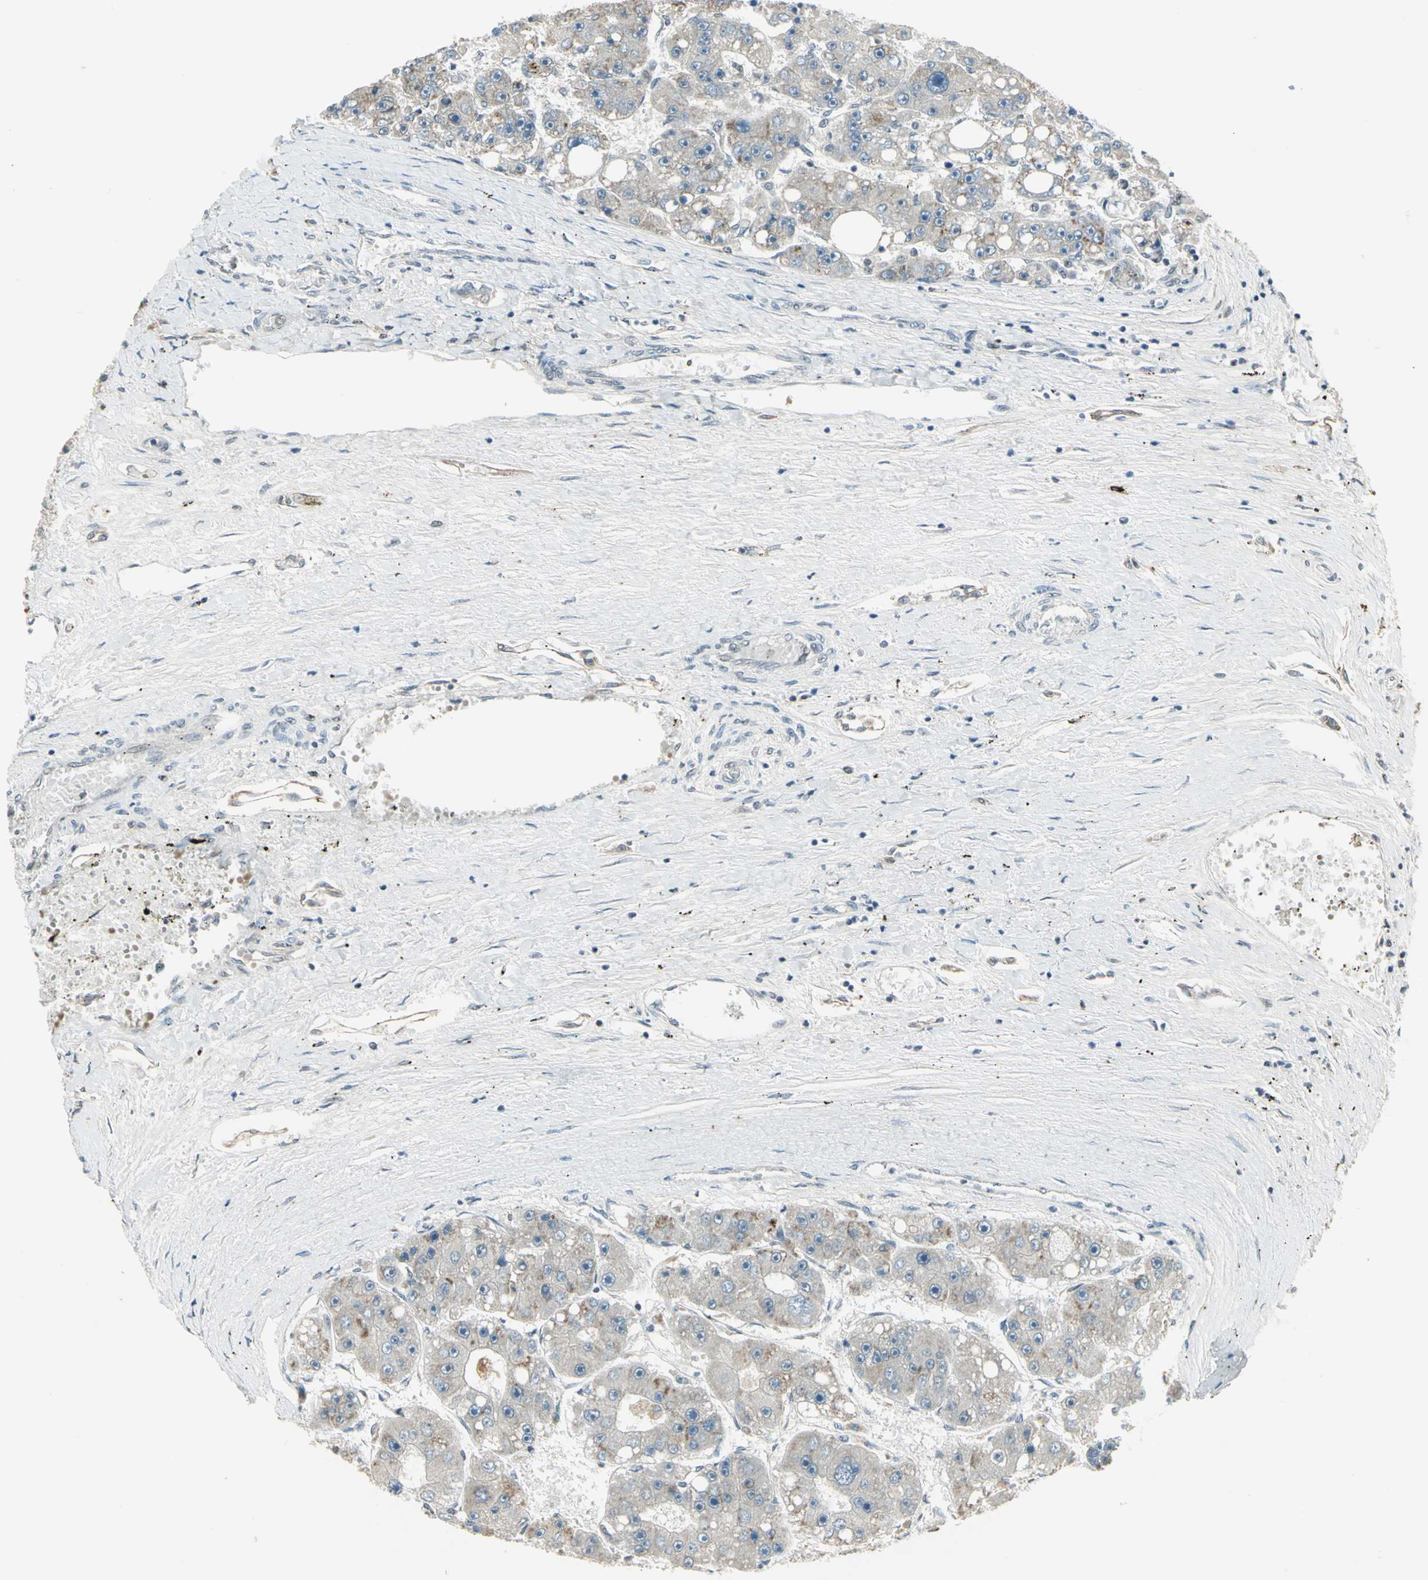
{"staining": {"intensity": "weak", "quantity": "<25%", "location": "cytoplasmic/membranous"}, "tissue": "liver cancer", "cell_type": "Tumor cells", "image_type": "cancer", "snomed": [{"axis": "morphology", "description": "Carcinoma, Hepatocellular, NOS"}, {"axis": "topography", "description": "Liver"}], "caption": "An immunohistochemistry histopathology image of liver cancer (hepatocellular carcinoma) is shown. There is no staining in tumor cells of liver cancer (hepatocellular carcinoma).", "gene": "RAD17", "patient": {"sex": "female", "age": 61}}